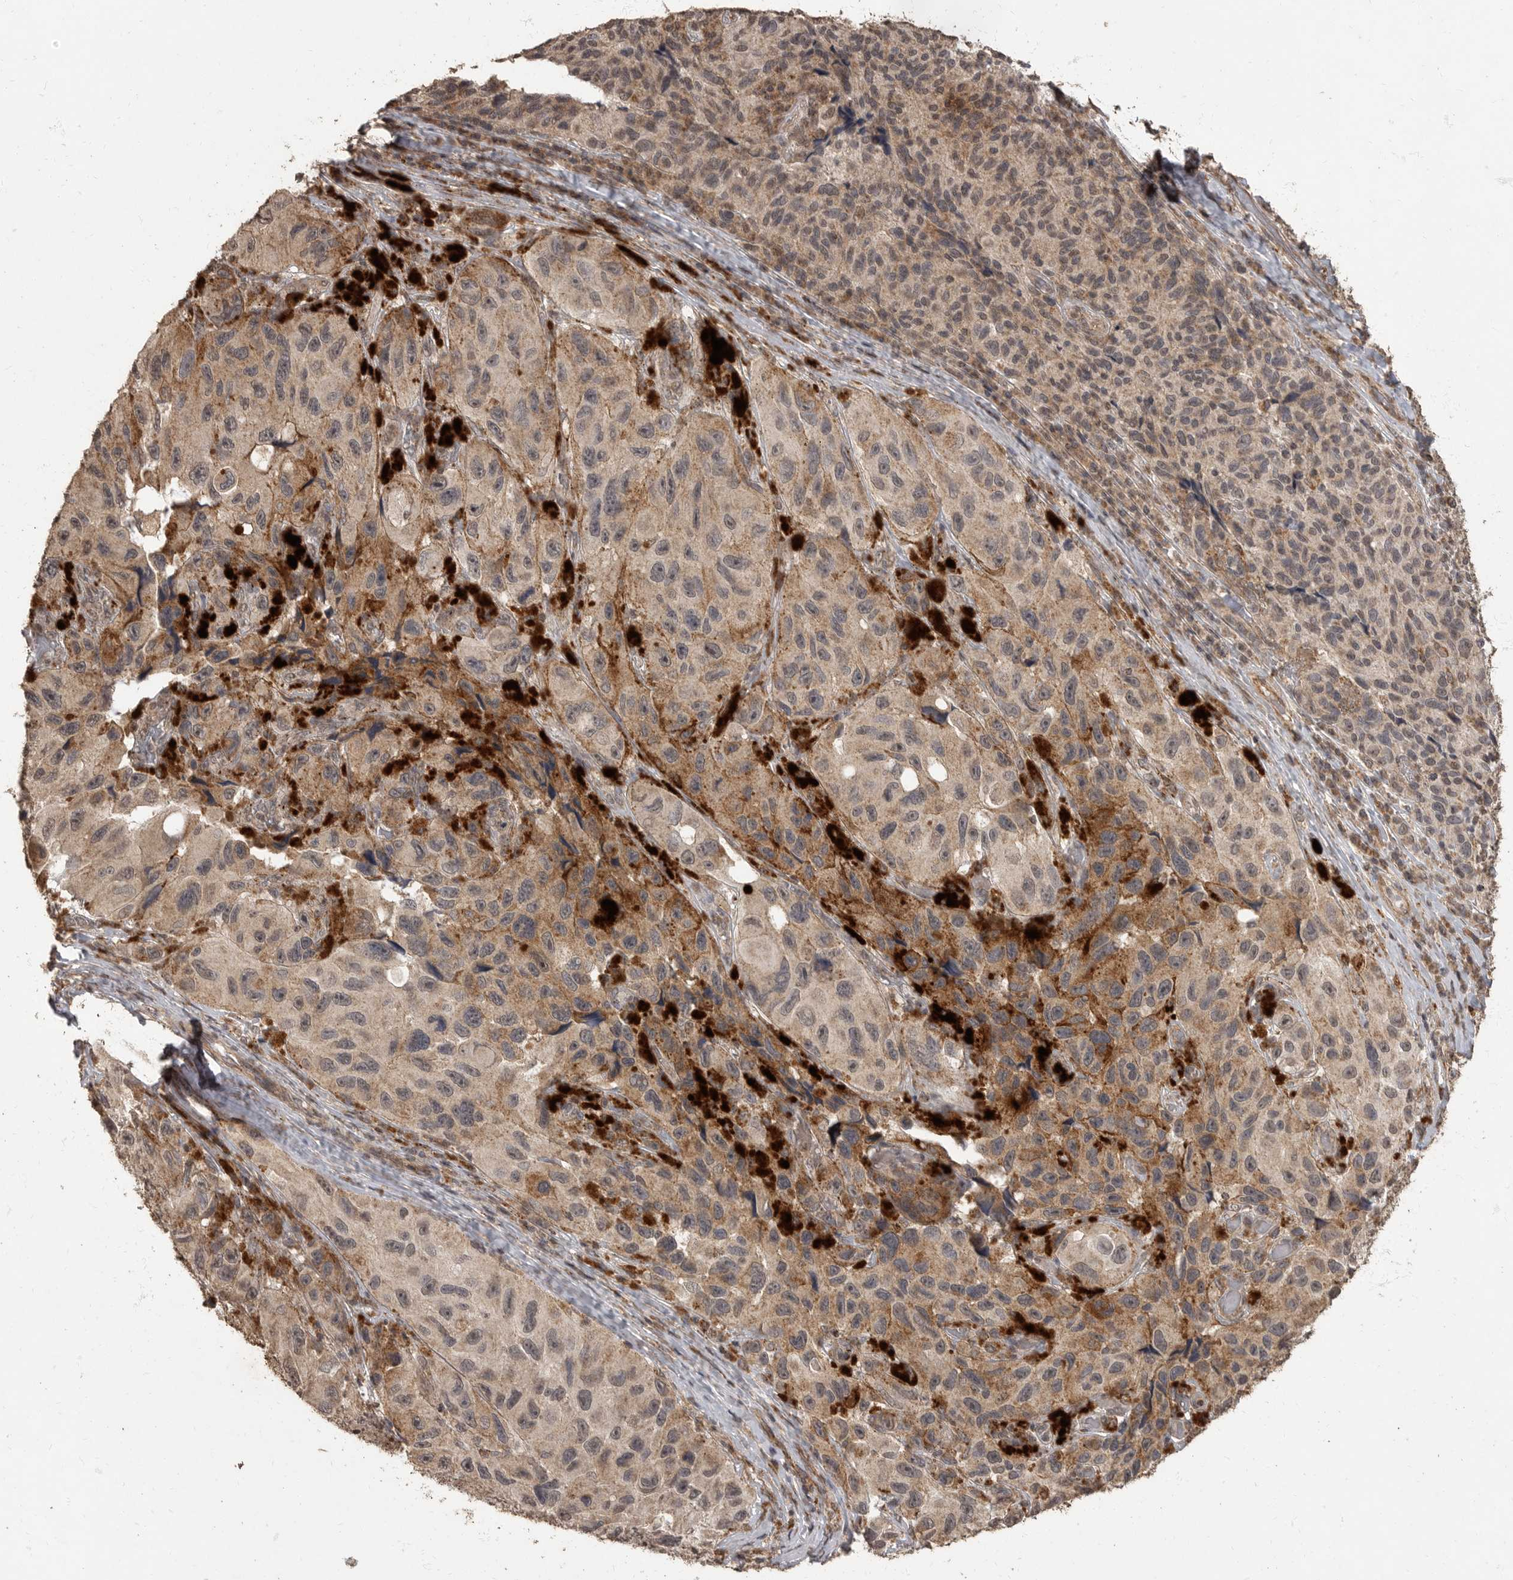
{"staining": {"intensity": "weak", "quantity": "25%-75%", "location": "cytoplasmic/membranous"}, "tissue": "melanoma", "cell_type": "Tumor cells", "image_type": "cancer", "snomed": [{"axis": "morphology", "description": "Malignant melanoma, NOS"}, {"axis": "topography", "description": "Skin"}], "caption": "This histopathology image shows immunohistochemistry (IHC) staining of malignant melanoma, with low weak cytoplasmic/membranous positivity in approximately 25%-75% of tumor cells.", "gene": "MAFG", "patient": {"sex": "female", "age": 73}}